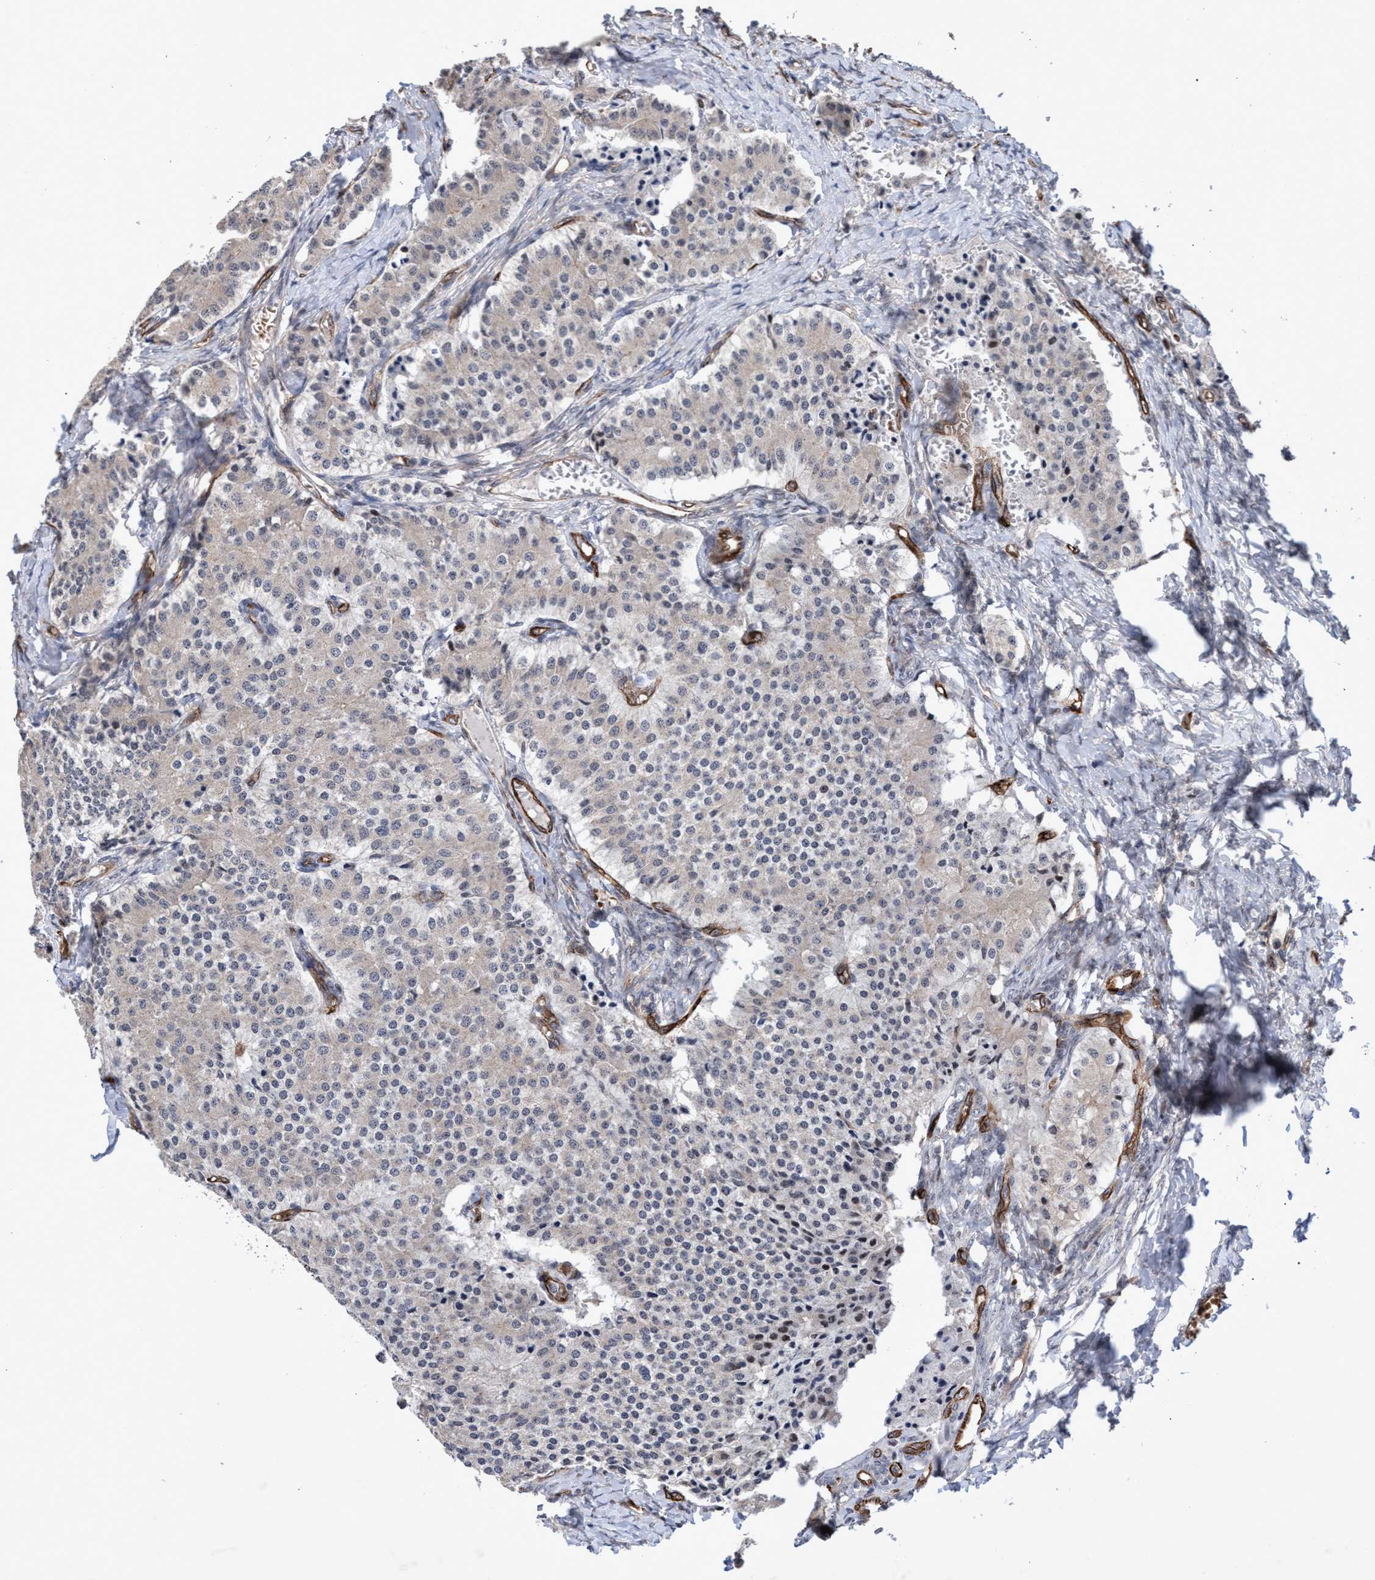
{"staining": {"intensity": "negative", "quantity": "none", "location": "none"}, "tissue": "carcinoid", "cell_type": "Tumor cells", "image_type": "cancer", "snomed": [{"axis": "morphology", "description": "Carcinoid, malignant, NOS"}, {"axis": "topography", "description": "Colon"}], "caption": "Histopathology image shows no protein expression in tumor cells of malignant carcinoid tissue.", "gene": "ZNF750", "patient": {"sex": "female", "age": 52}}